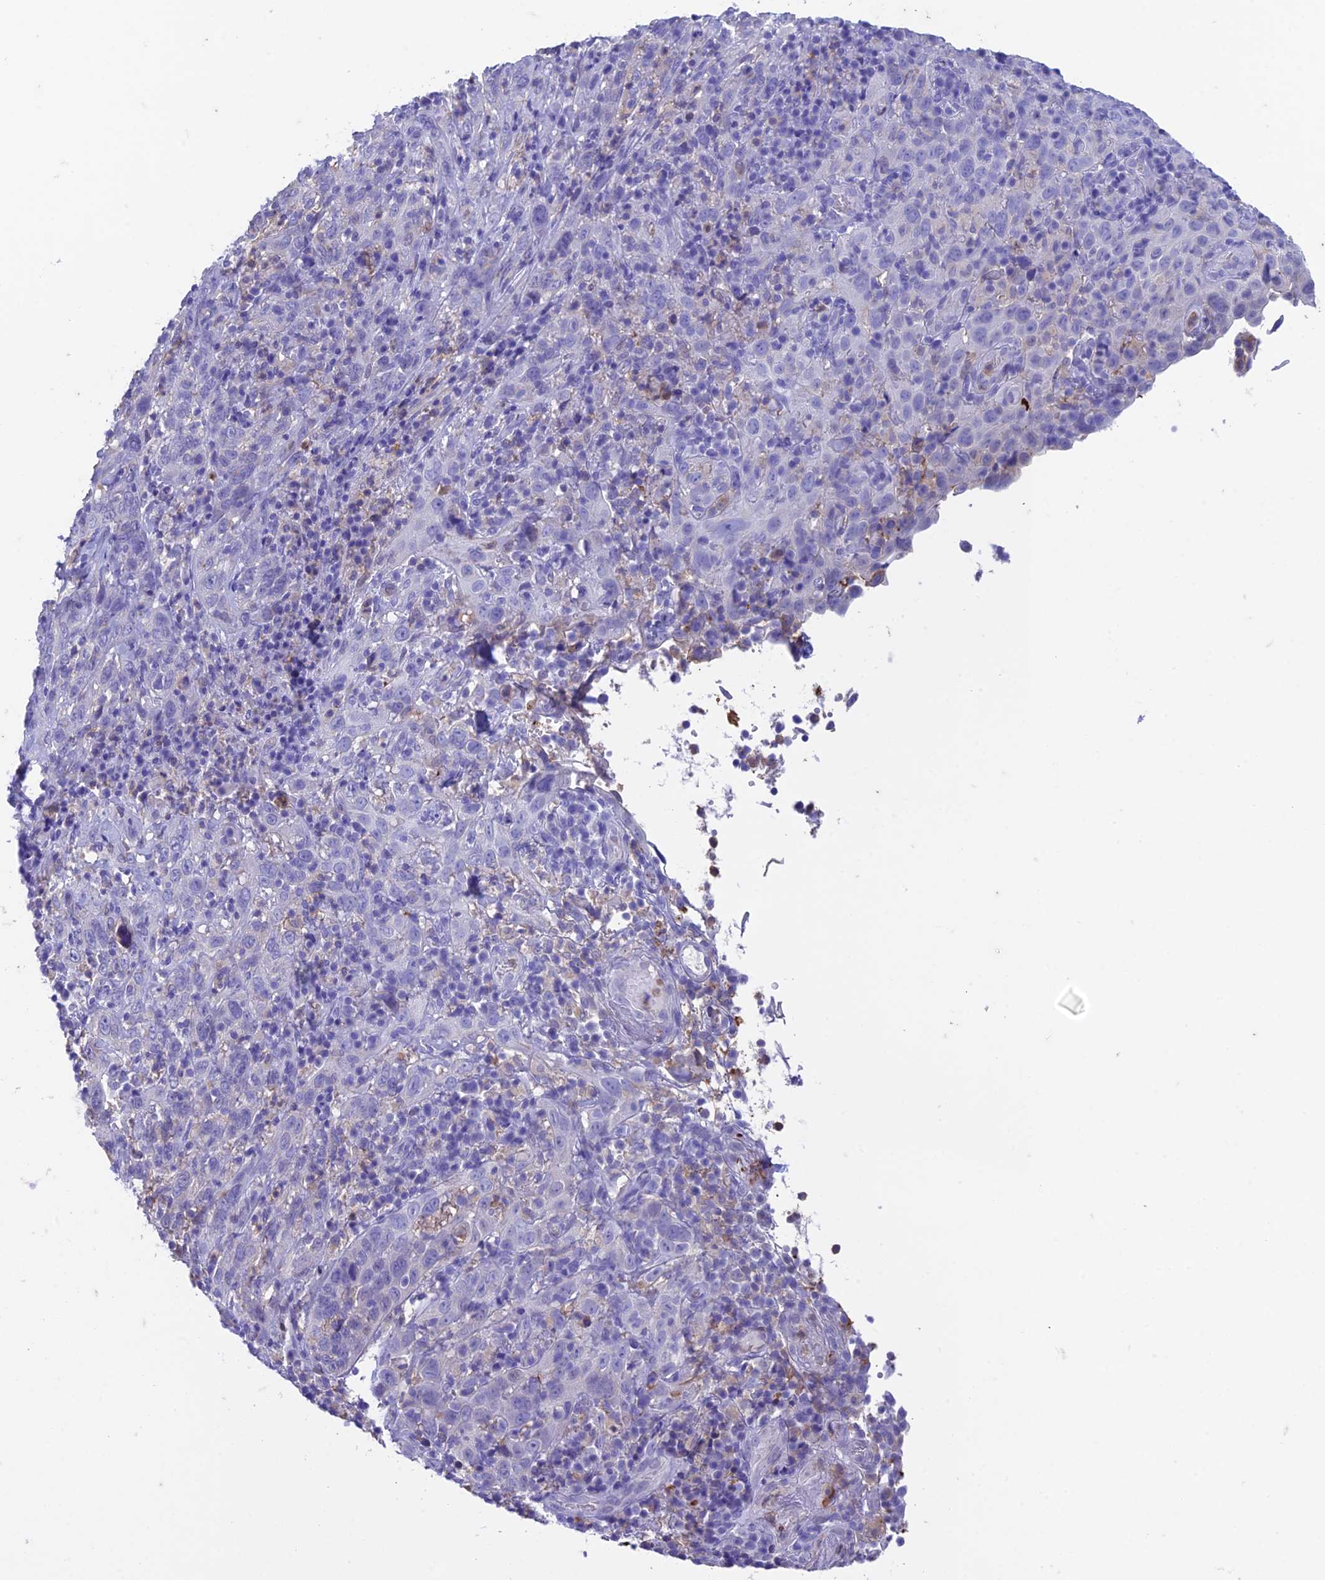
{"staining": {"intensity": "negative", "quantity": "none", "location": "none"}, "tissue": "cervical cancer", "cell_type": "Tumor cells", "image_type": "cancer", "snomed": [{"axis": "morphology", "description": "Squamous cell carcinoma, NOS"}, {"axis": "topography", "description": "Cervix"}], "caption": "Image shows no significant protein staining in tumor cells of squamous cell carcinoma (cervical).", "gene": "FGF7", "patient": {"sex": "female", "age": 46}}